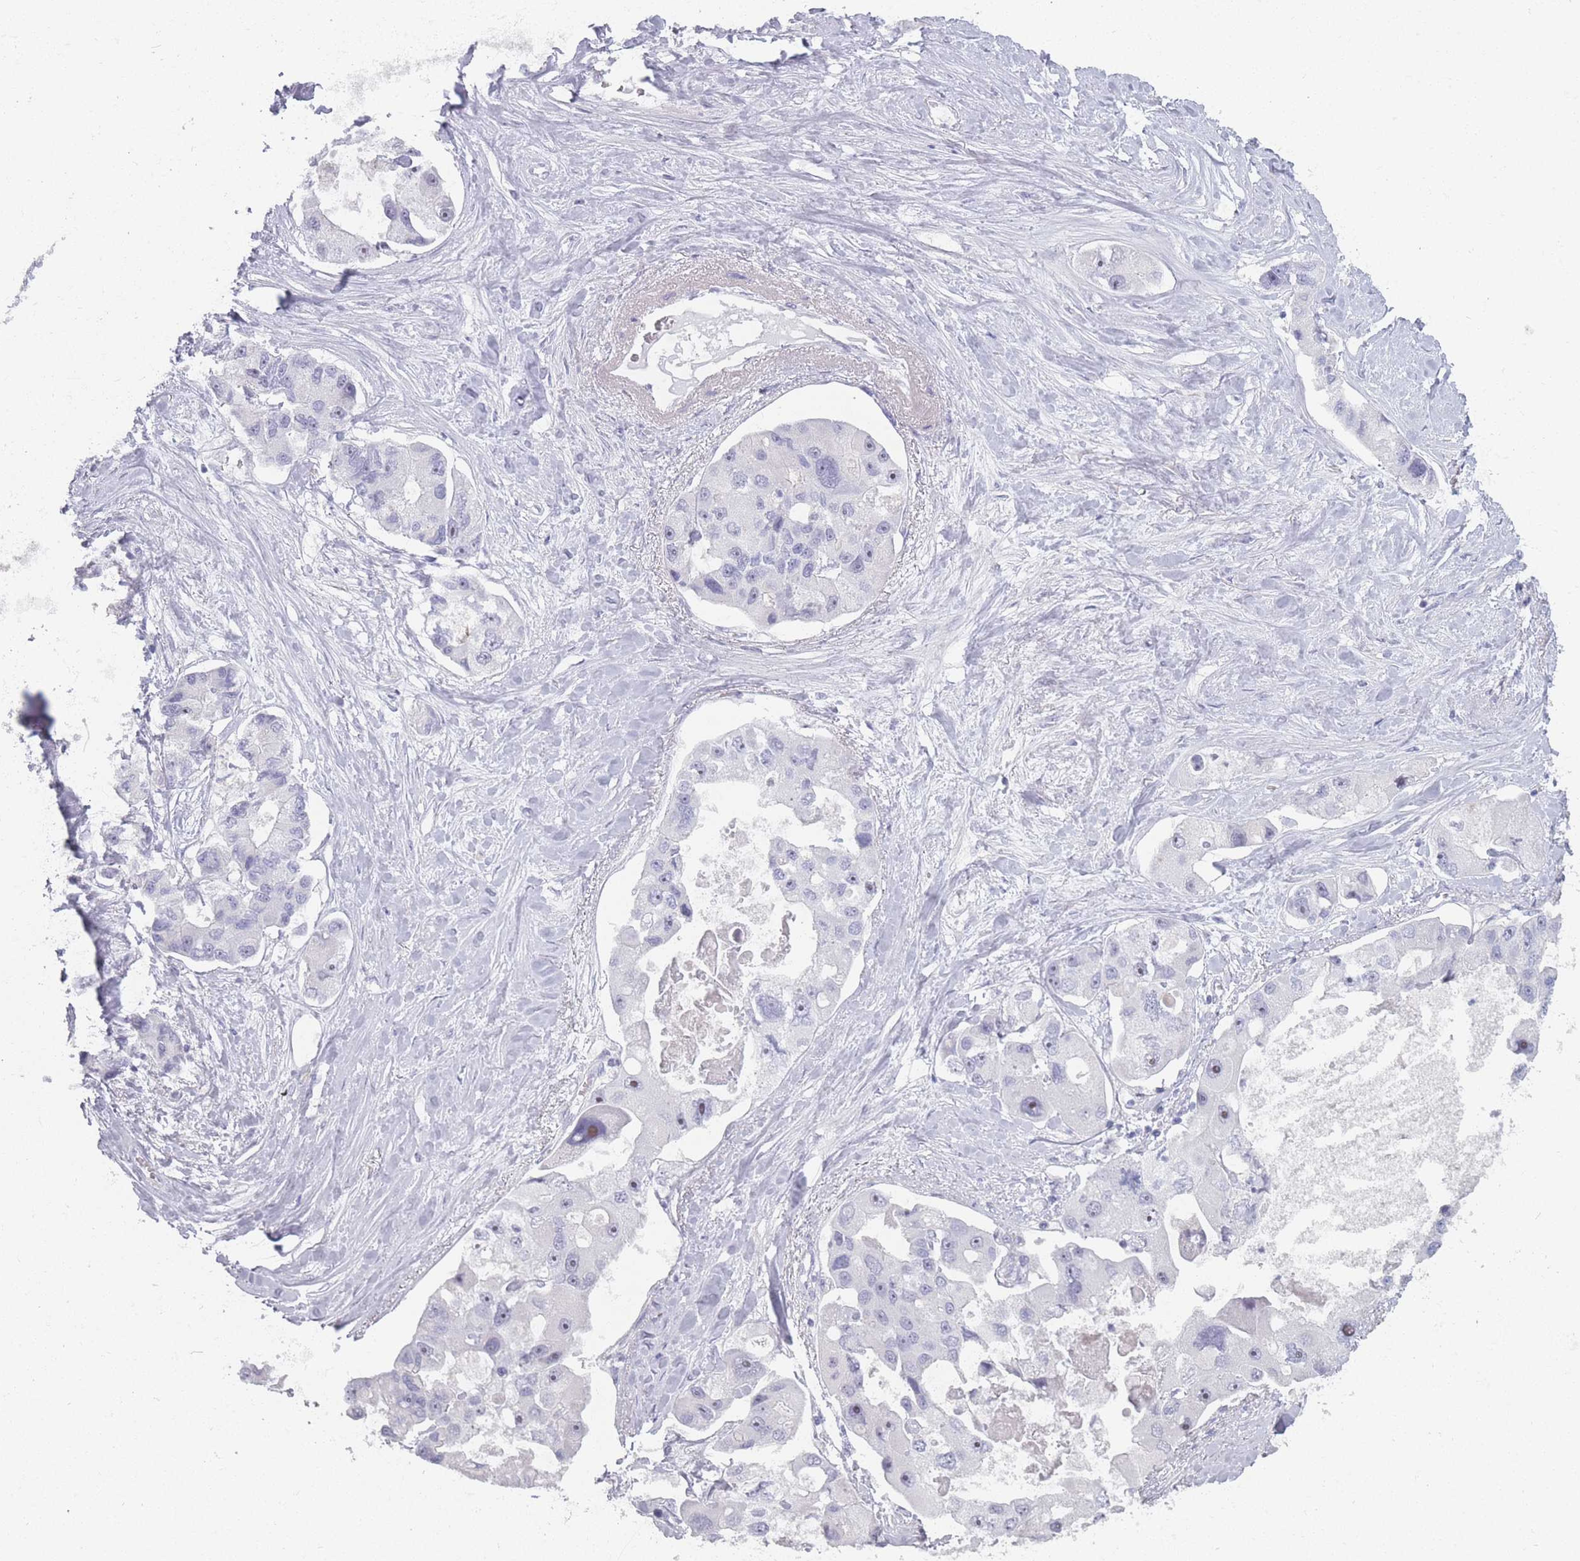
{"staining": {"intensity": "negative", "quantity": "none", "location": "none"}, "tissue": "lung cancer", "cell_type": "Tumor cells", "image_type": "cancer", "snomed": [{"axis": "morphology", "description": "Adenocarcinoma, NOS"}, {"axis": "topography", "description": "Lung"}], "caption": "Immunohistochemical staining of human lung cancer (adenocarcinoma) reveals no significant staining in tumor cells.", "gene": "ROS1", "patient": {"sex": "female", "age": 54}}